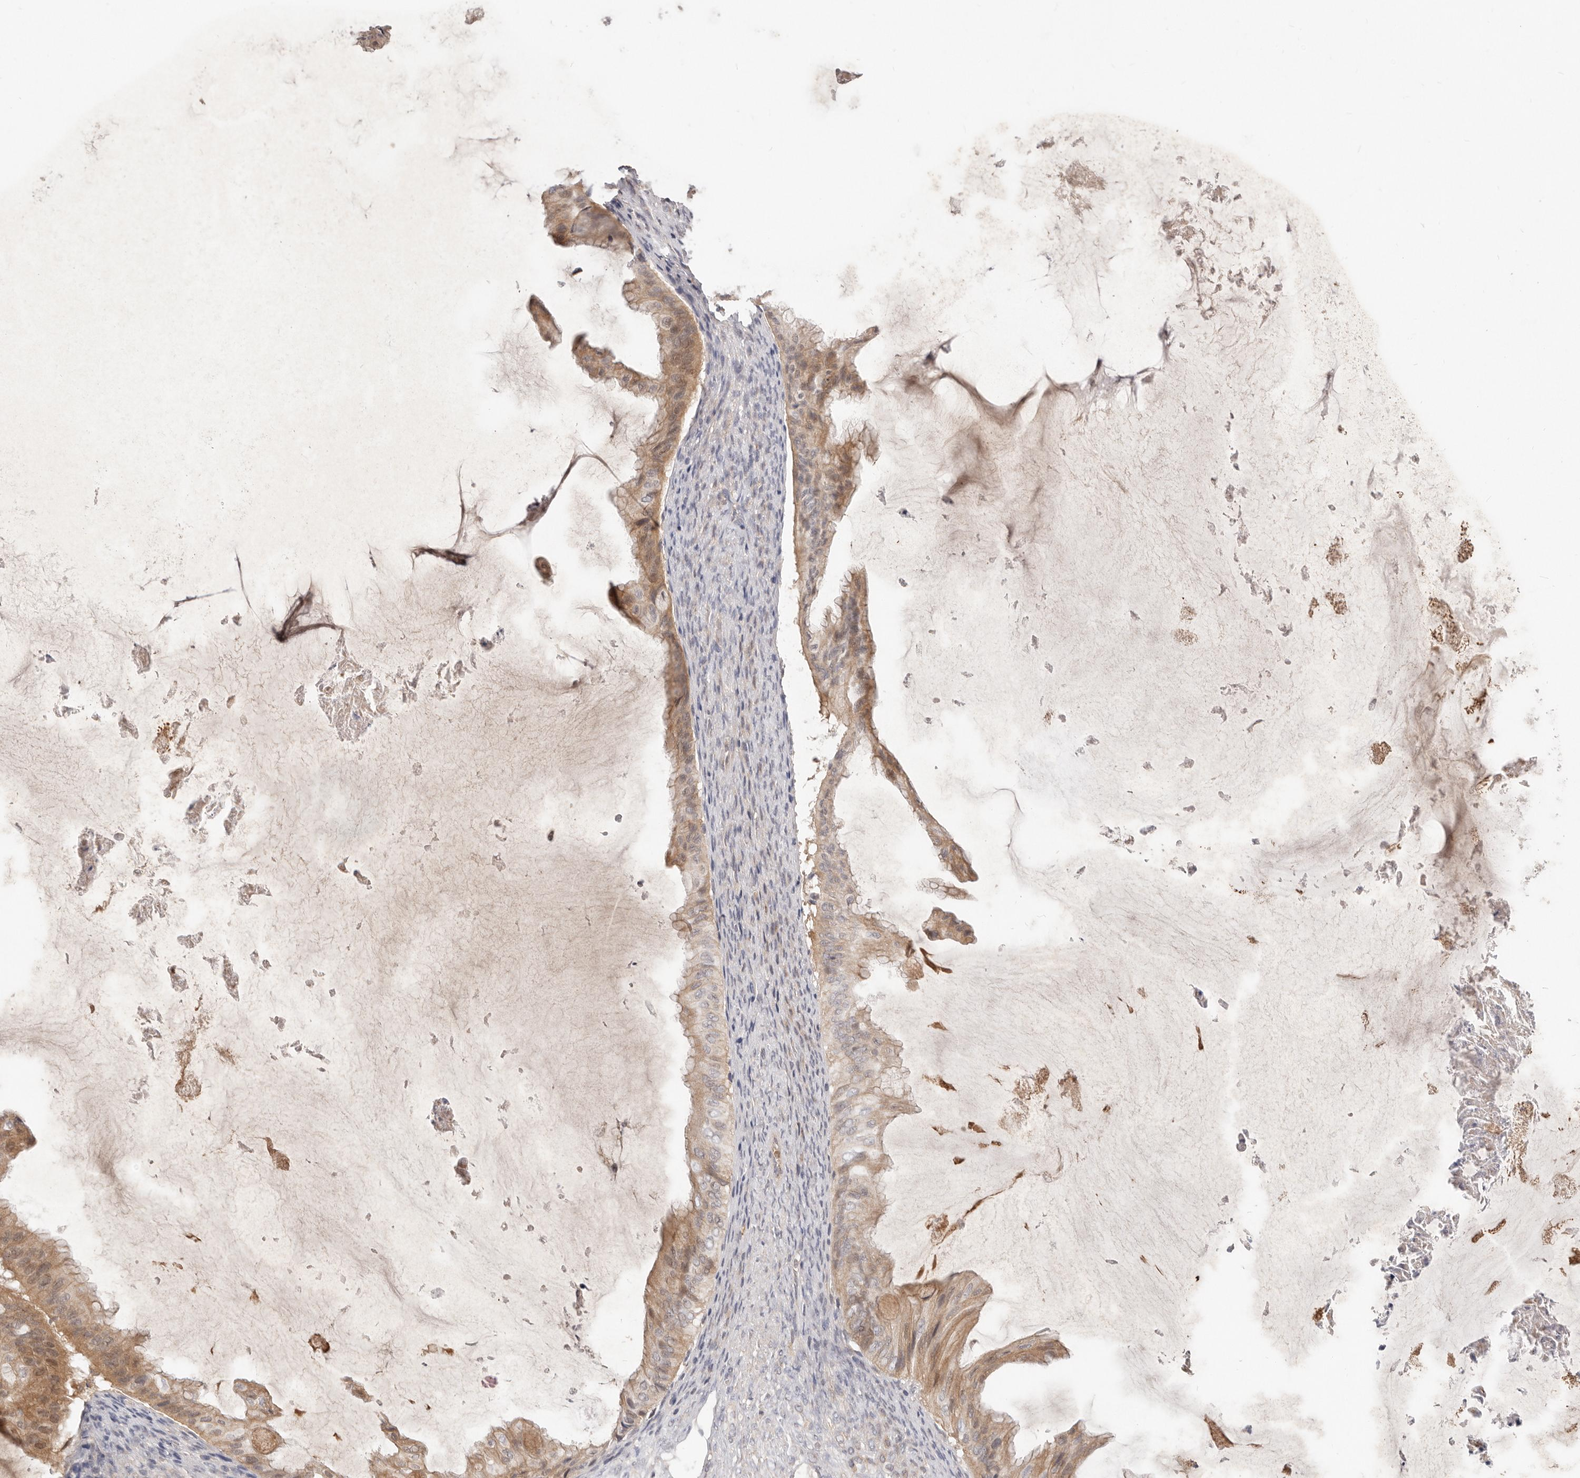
{"staining": {"intensity": "moderate", "quantity": ">75%", "location": "cytoplasmic/membranous,nuclear"}, "tissue": "ovarian cancer", "cell_type": "Tumor cells", "image_type": "cancer", "snomed": [{"axis": "morphology", "description": "Cystadenocarcinoma, mucinous, NOS"}, {"axis": "topography", "description": "Ovary"}], "caption": "A photomicrograph showing moderate cytoplasmic/membranous and nuclear positivity in approximately >75% of tumor cells in mucinous cystadenocarcinoma (ovarian), as visualized by brown immunohistochemical staining.", "gene": "USP49", "patient": {"sex": "female", "age": 61}}